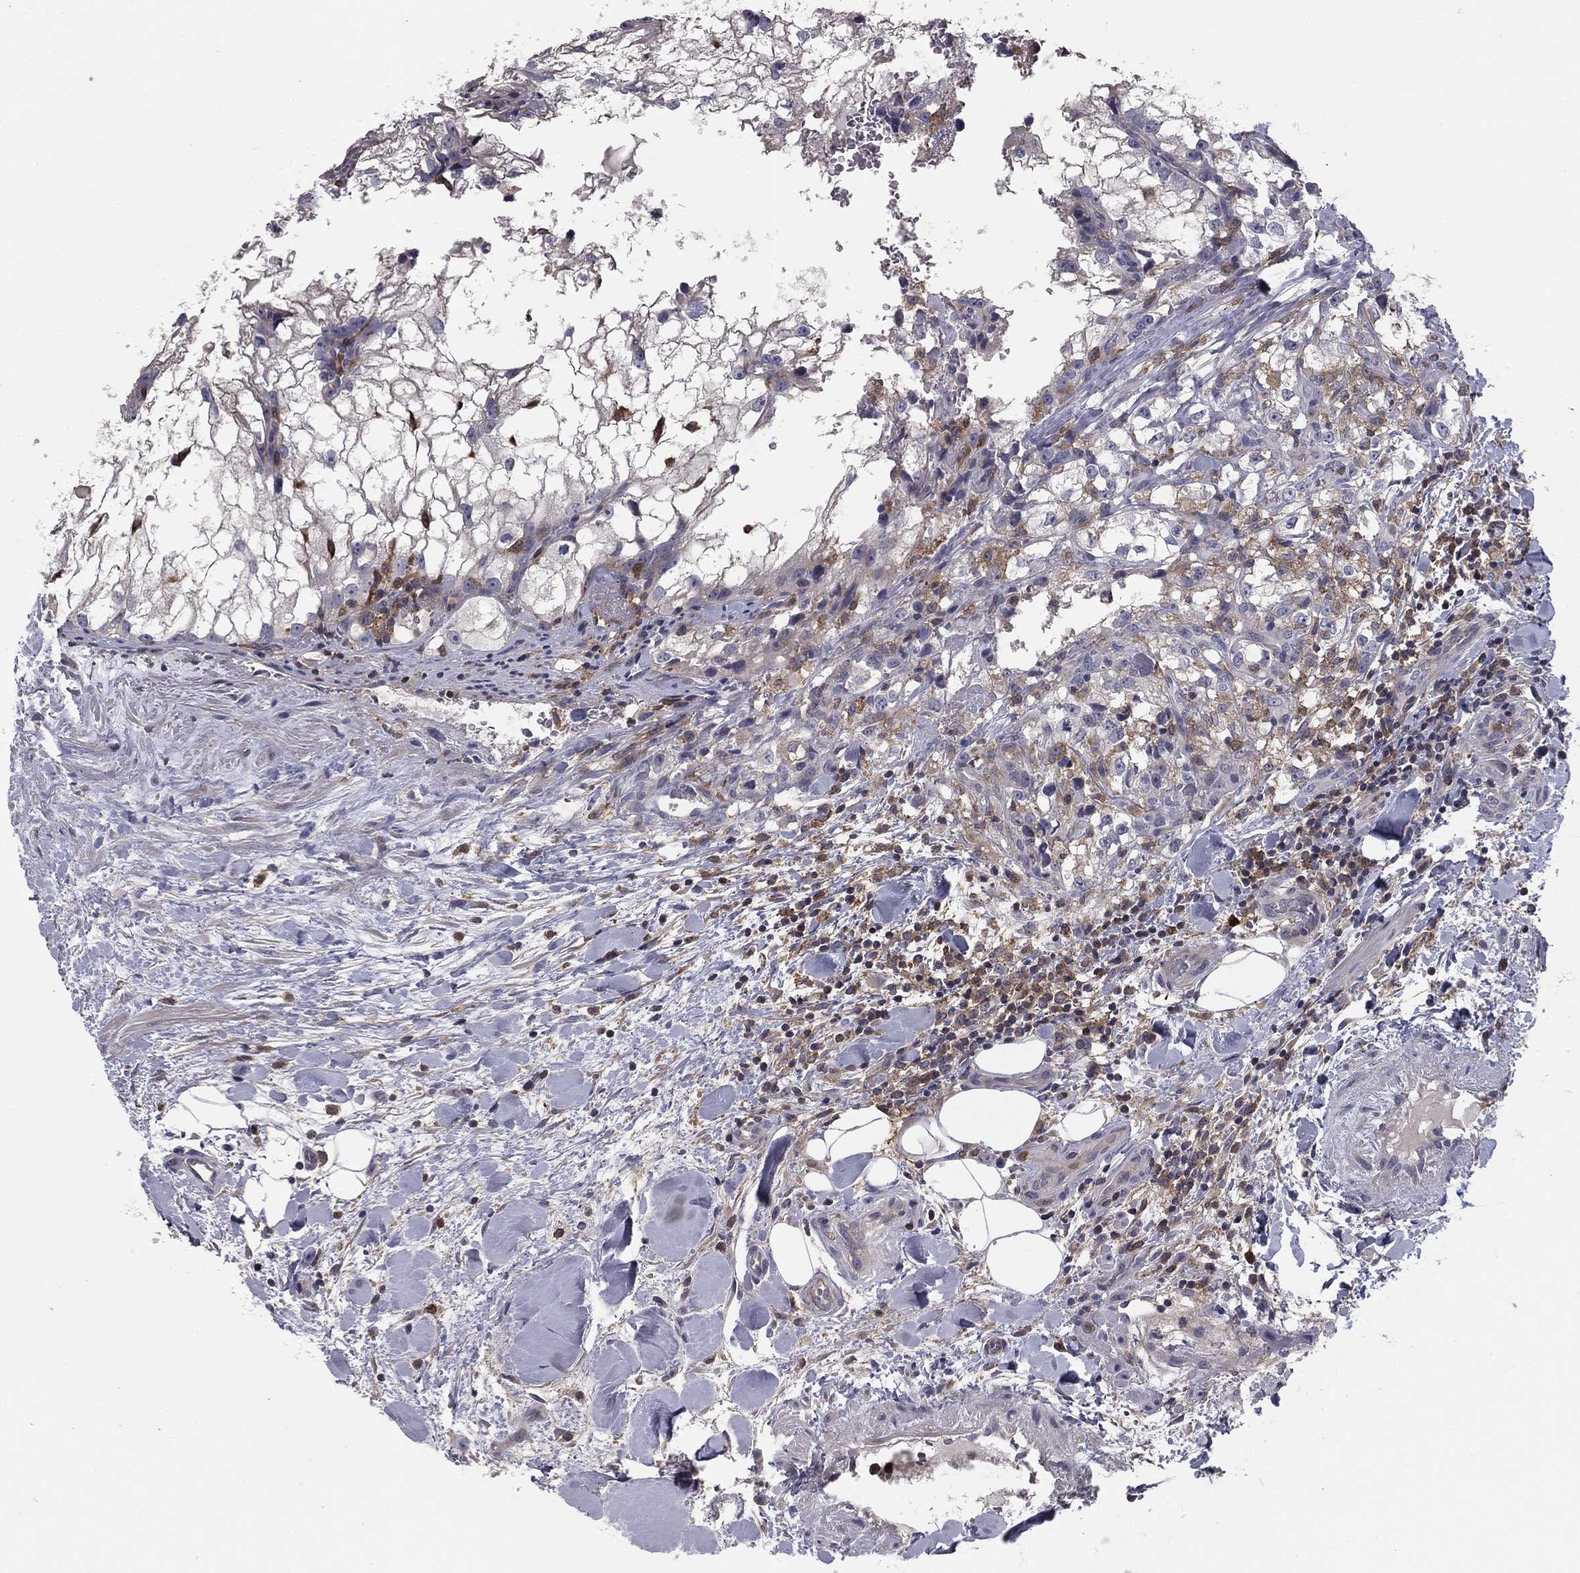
{"staining": {"intensity": "negative", "quantity": "none", "location": "none"}, "tissue": "renal cancer", "cell_type": "Tumor cells", "image_type": "cancer", "snomed": [{"axis": "morphology", "description": "Adenocarcinoma, NOS"}, {"axis": "topography", "description": "Kidney"}], "caption": "There is no significant expression in tumor cells of adenocarcinoma (renal).", "gene": "PLCB2", "patient": {"sex": "male", "age": 59}}